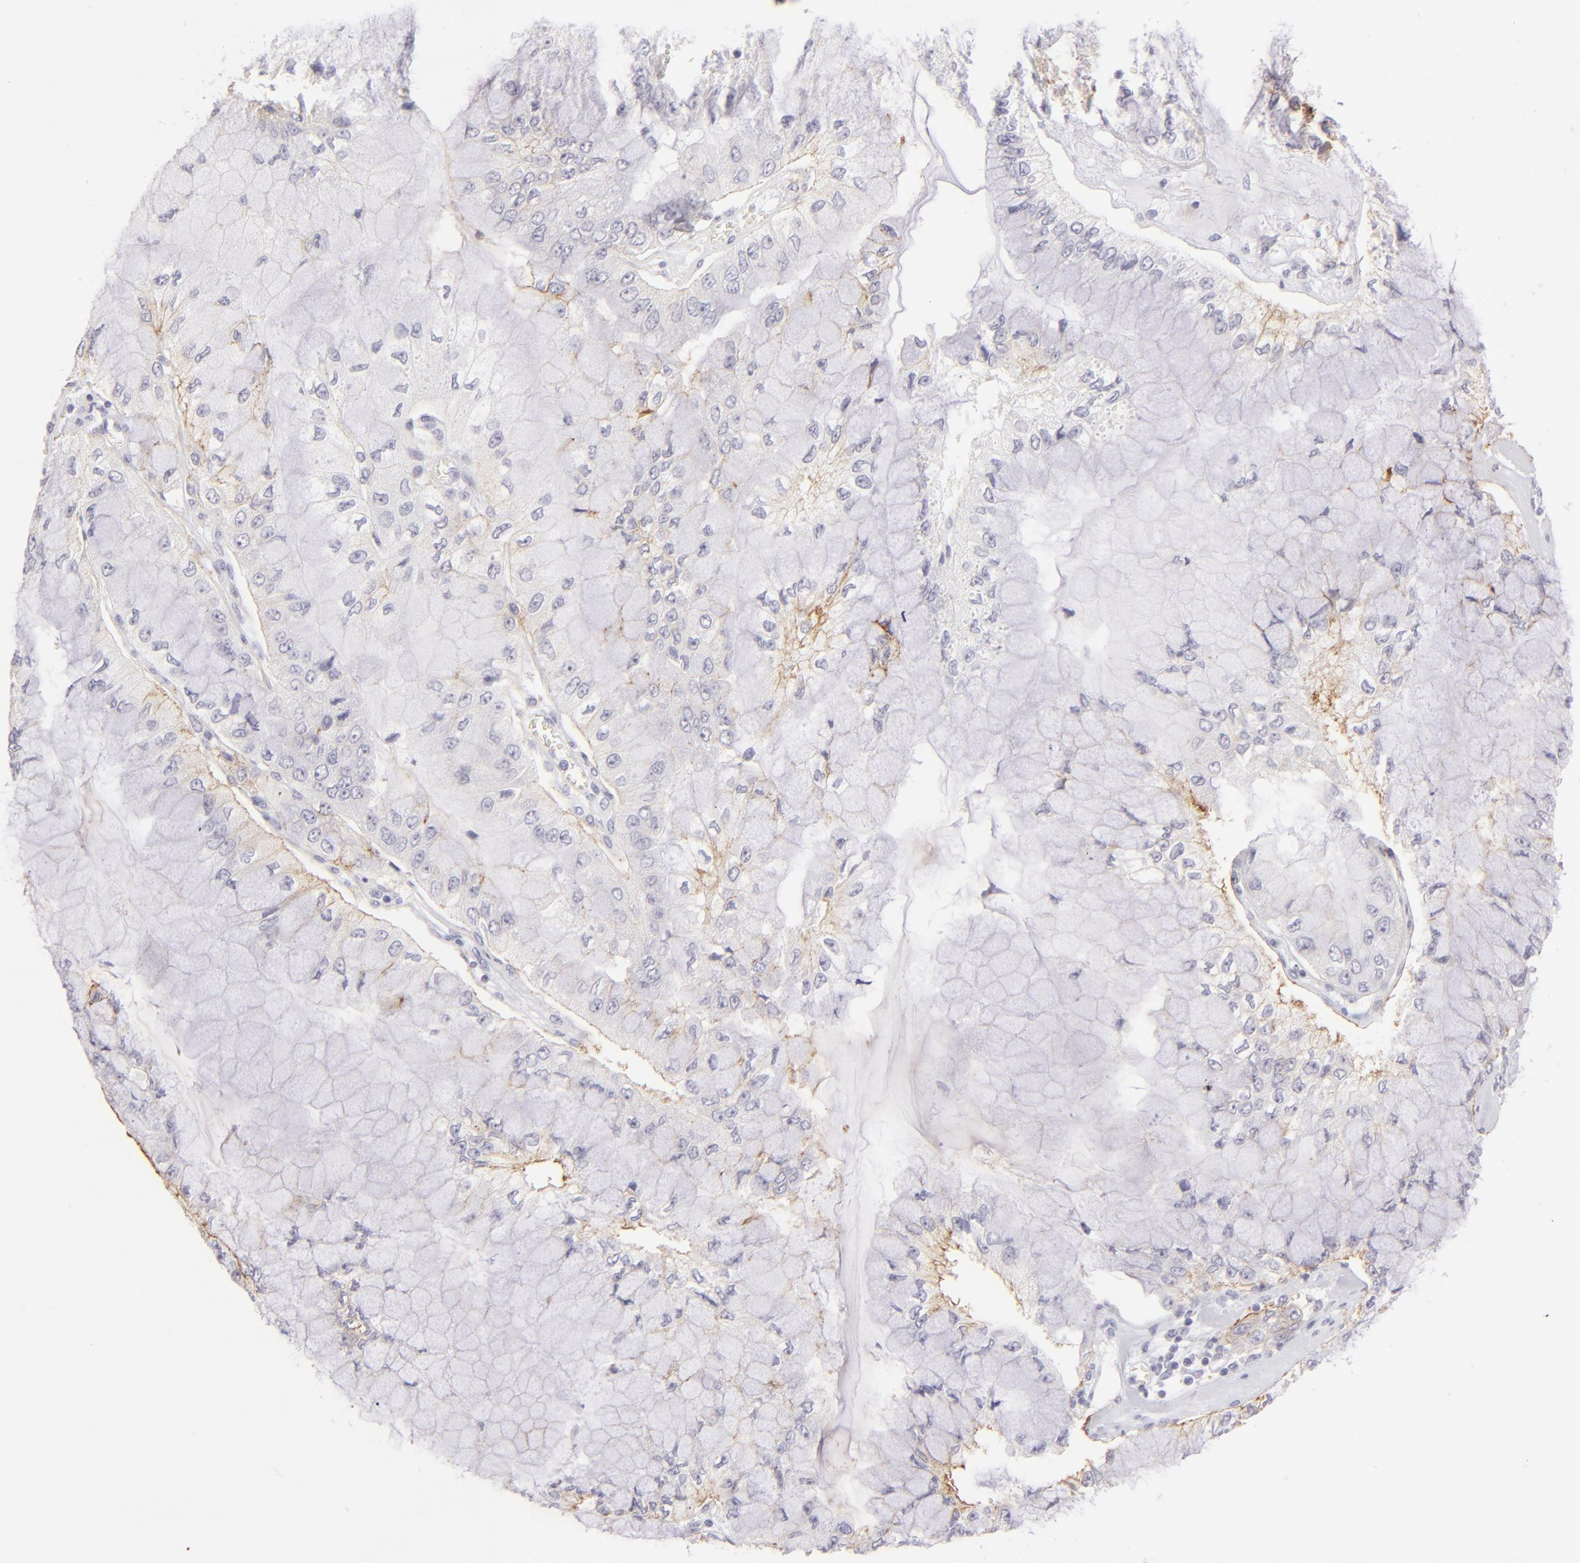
{"staining": {"intensity": "moderate", "quantity": "25%-75%", "location": "cytoplasmic/membranous"}, "tissue": "liver cancer", "cell_type": "Tumor cells", "image_type": "cancer", "snomed": [{"axis": "morphology", "description": "Cholangiocarcinoma"}, {"axis": "topography", "description": "Liver"}], "caption": "Cholangiocarcinoma (liver) stained with a protein marker demonstrates moderate staining in tumor cells.", "gene": "CLDN4", "patient": {"sex": "female", "age": 79}}